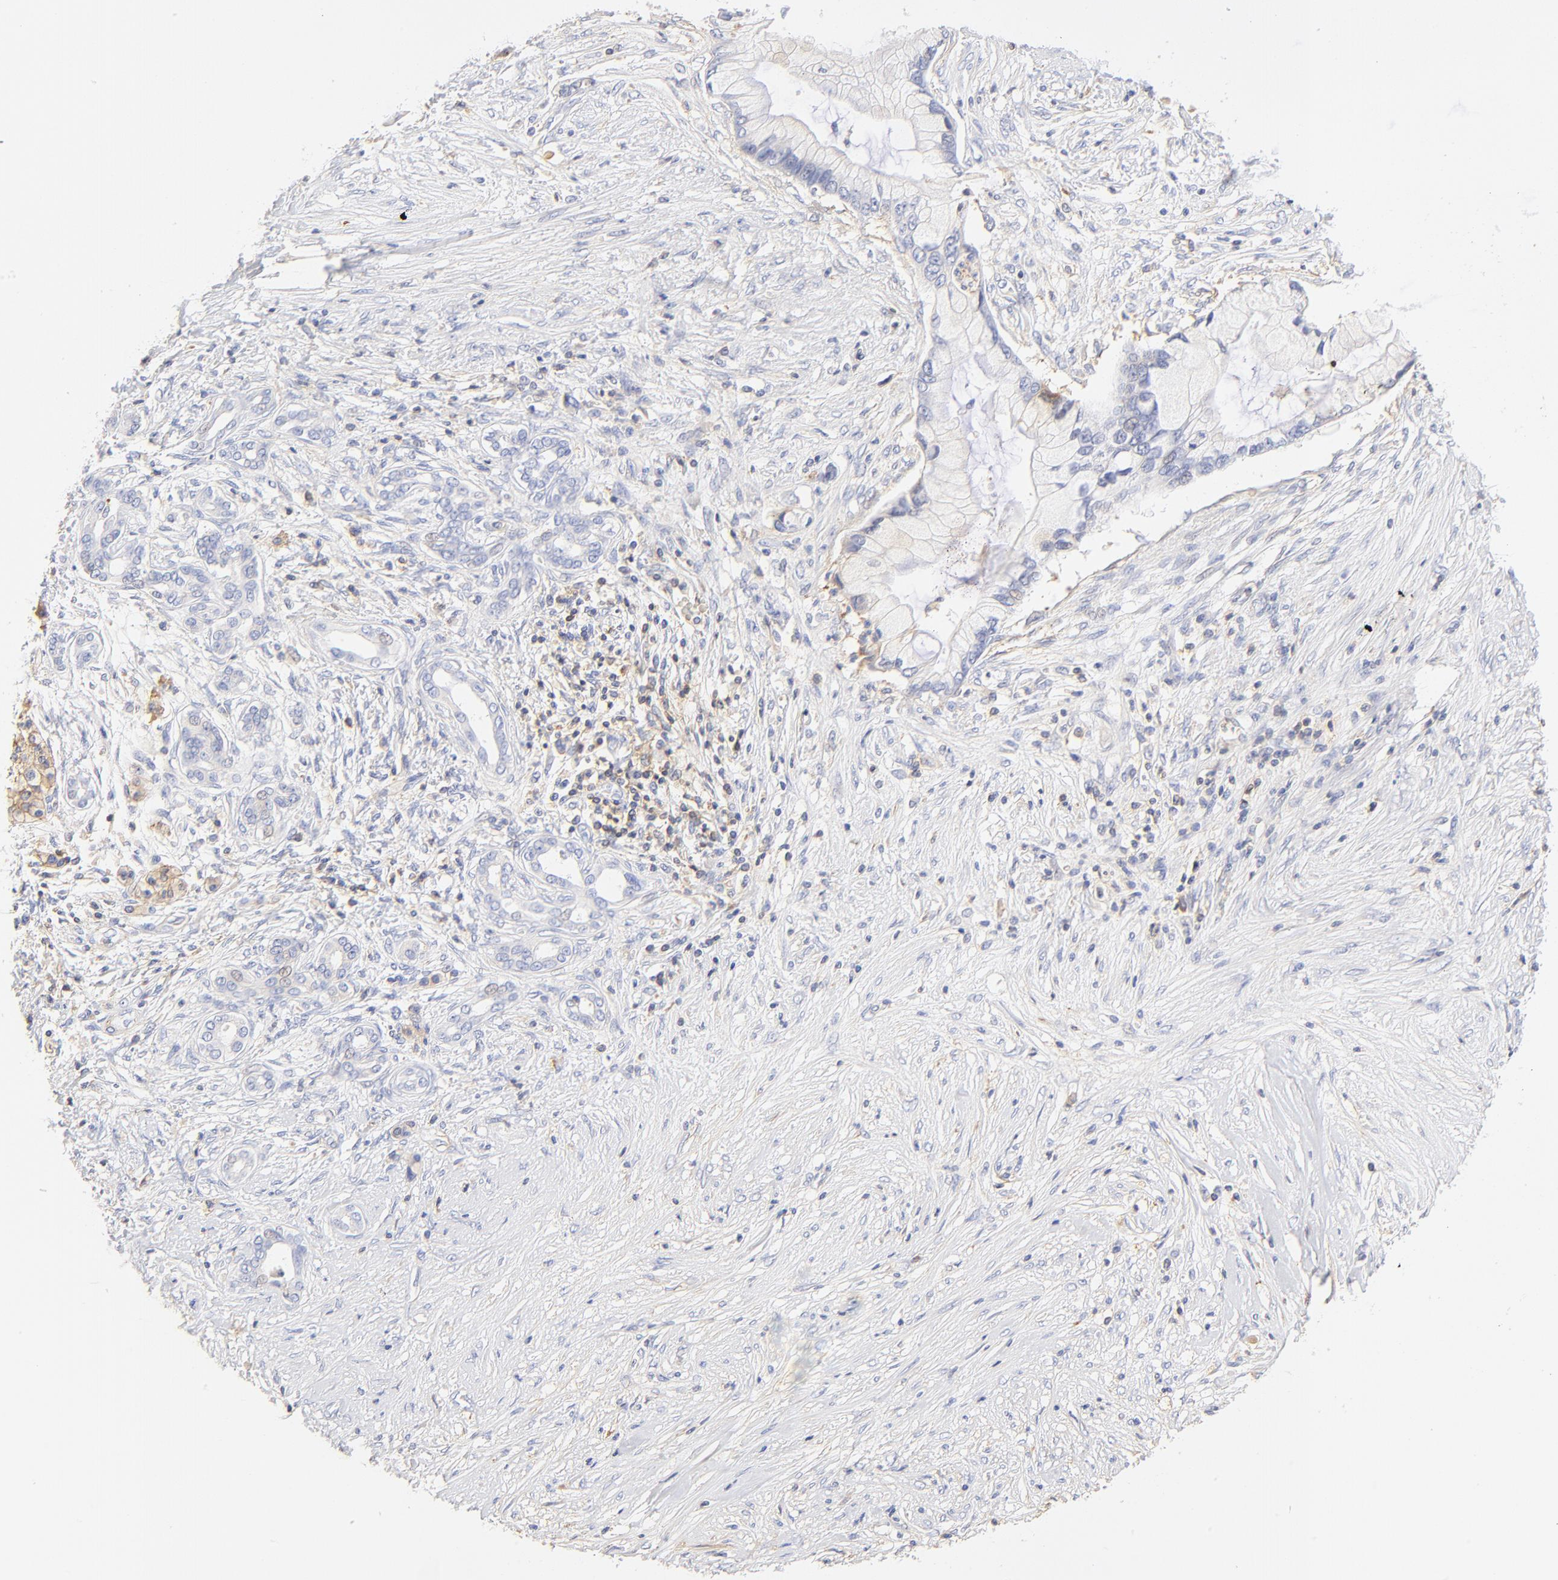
{"staining": {"intensity": "moderate", "quantity": "<25%", "location": "cytoplasmic/membranous"}, "tissue": "pancreatic cancer", "cell_type": "Tumor cells", "image_type": "cancer", "snomed": [{"axis": "morphology", "description": "Adenocarcinoma, NOS"}, {"axis": "topography", "description": "Pancreas"}], "caption": "Protein staining exhibits moderate cytoplasmic/membranous expression in approximately <25% of tumor cells in pancreatic adenocarcinoma. Ihc stains the protein of interest in brown and the nuclei are stained blue.", "gene": "MDGA2", "patient": {"sex": "female", "age": 59}}